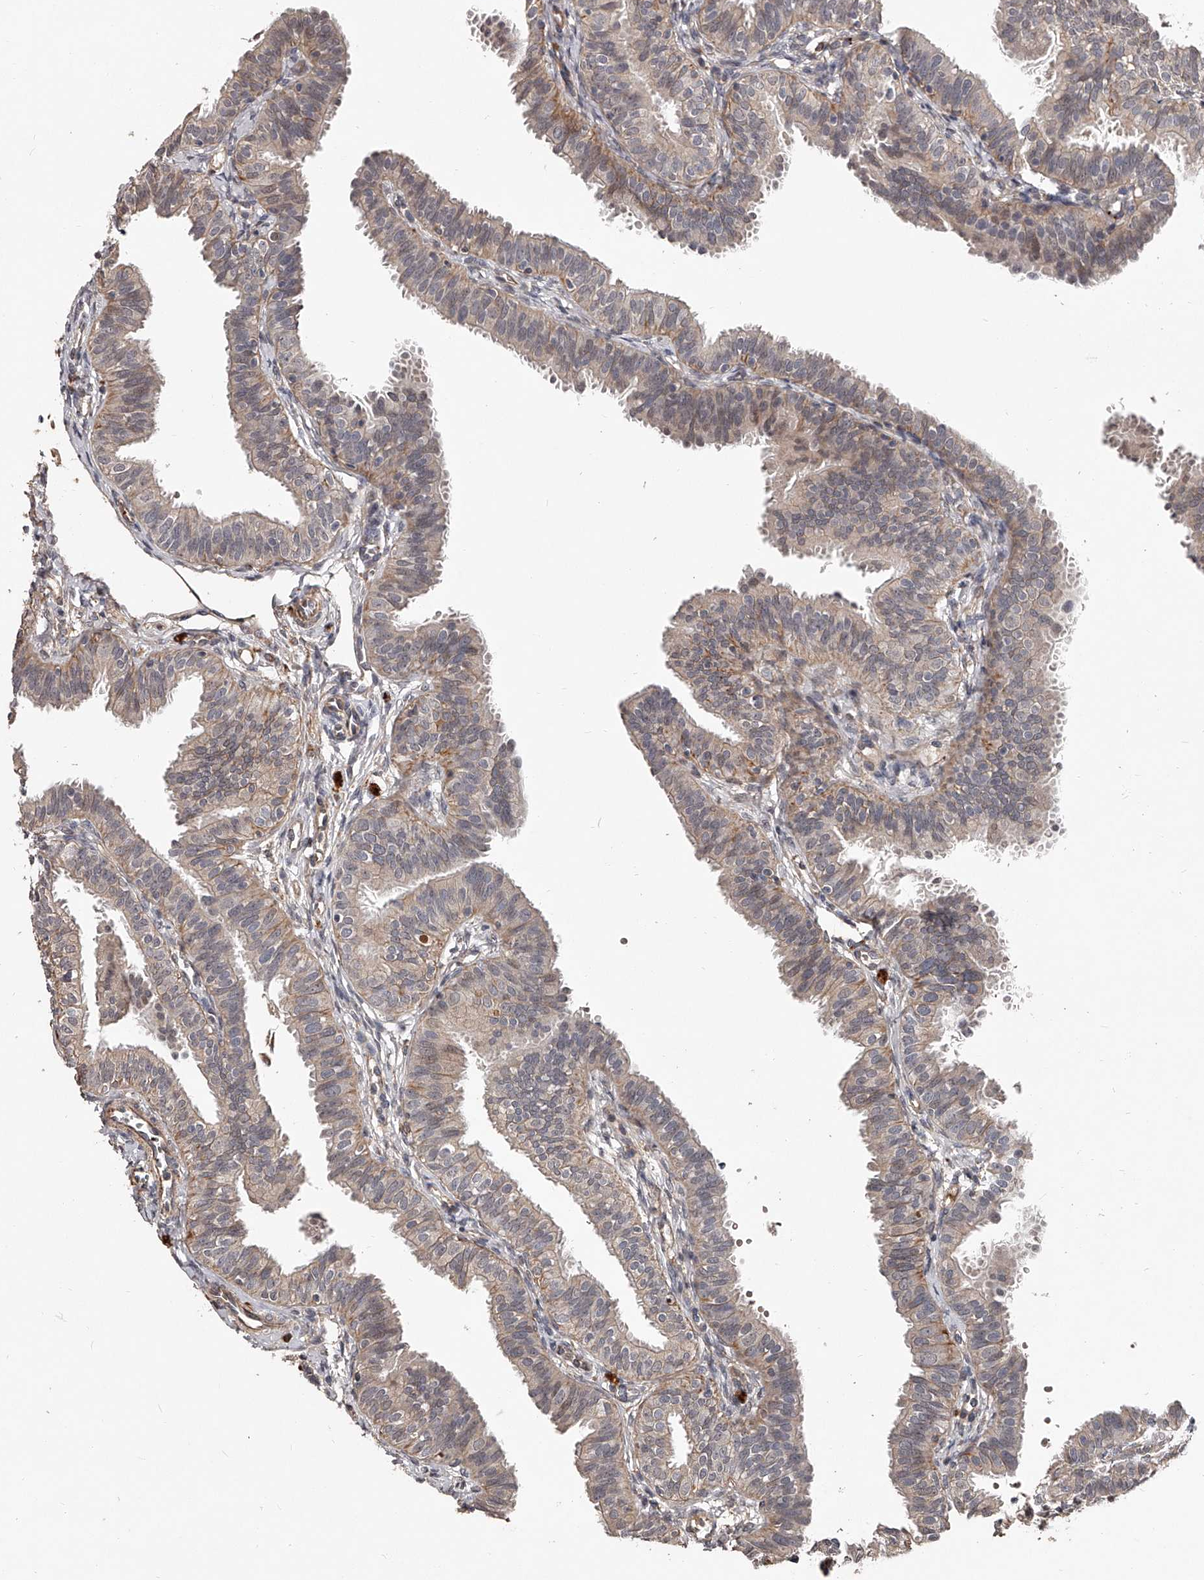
{"staining": {"intensity": "moderate", "quantity": "25%-75%", "location": "cytoplasmic/membranous"}, "tissue": "fallopian tube", "cell_type": "Glandular cells", "image_type": "normal", "snomed": [{"axis": "morphology", "description": "Normal tissue, NOS"}, {"axis": "topography", "description": "Fallopian tube"}], "caption": "Protein expression analysis of benign fallopian tube shows moderate cytoplasmic/membranous expression in approximately 25%-75% of glandular cells.", "gene": "URGCP", "patient": {"sex": "female", "age": 35}}